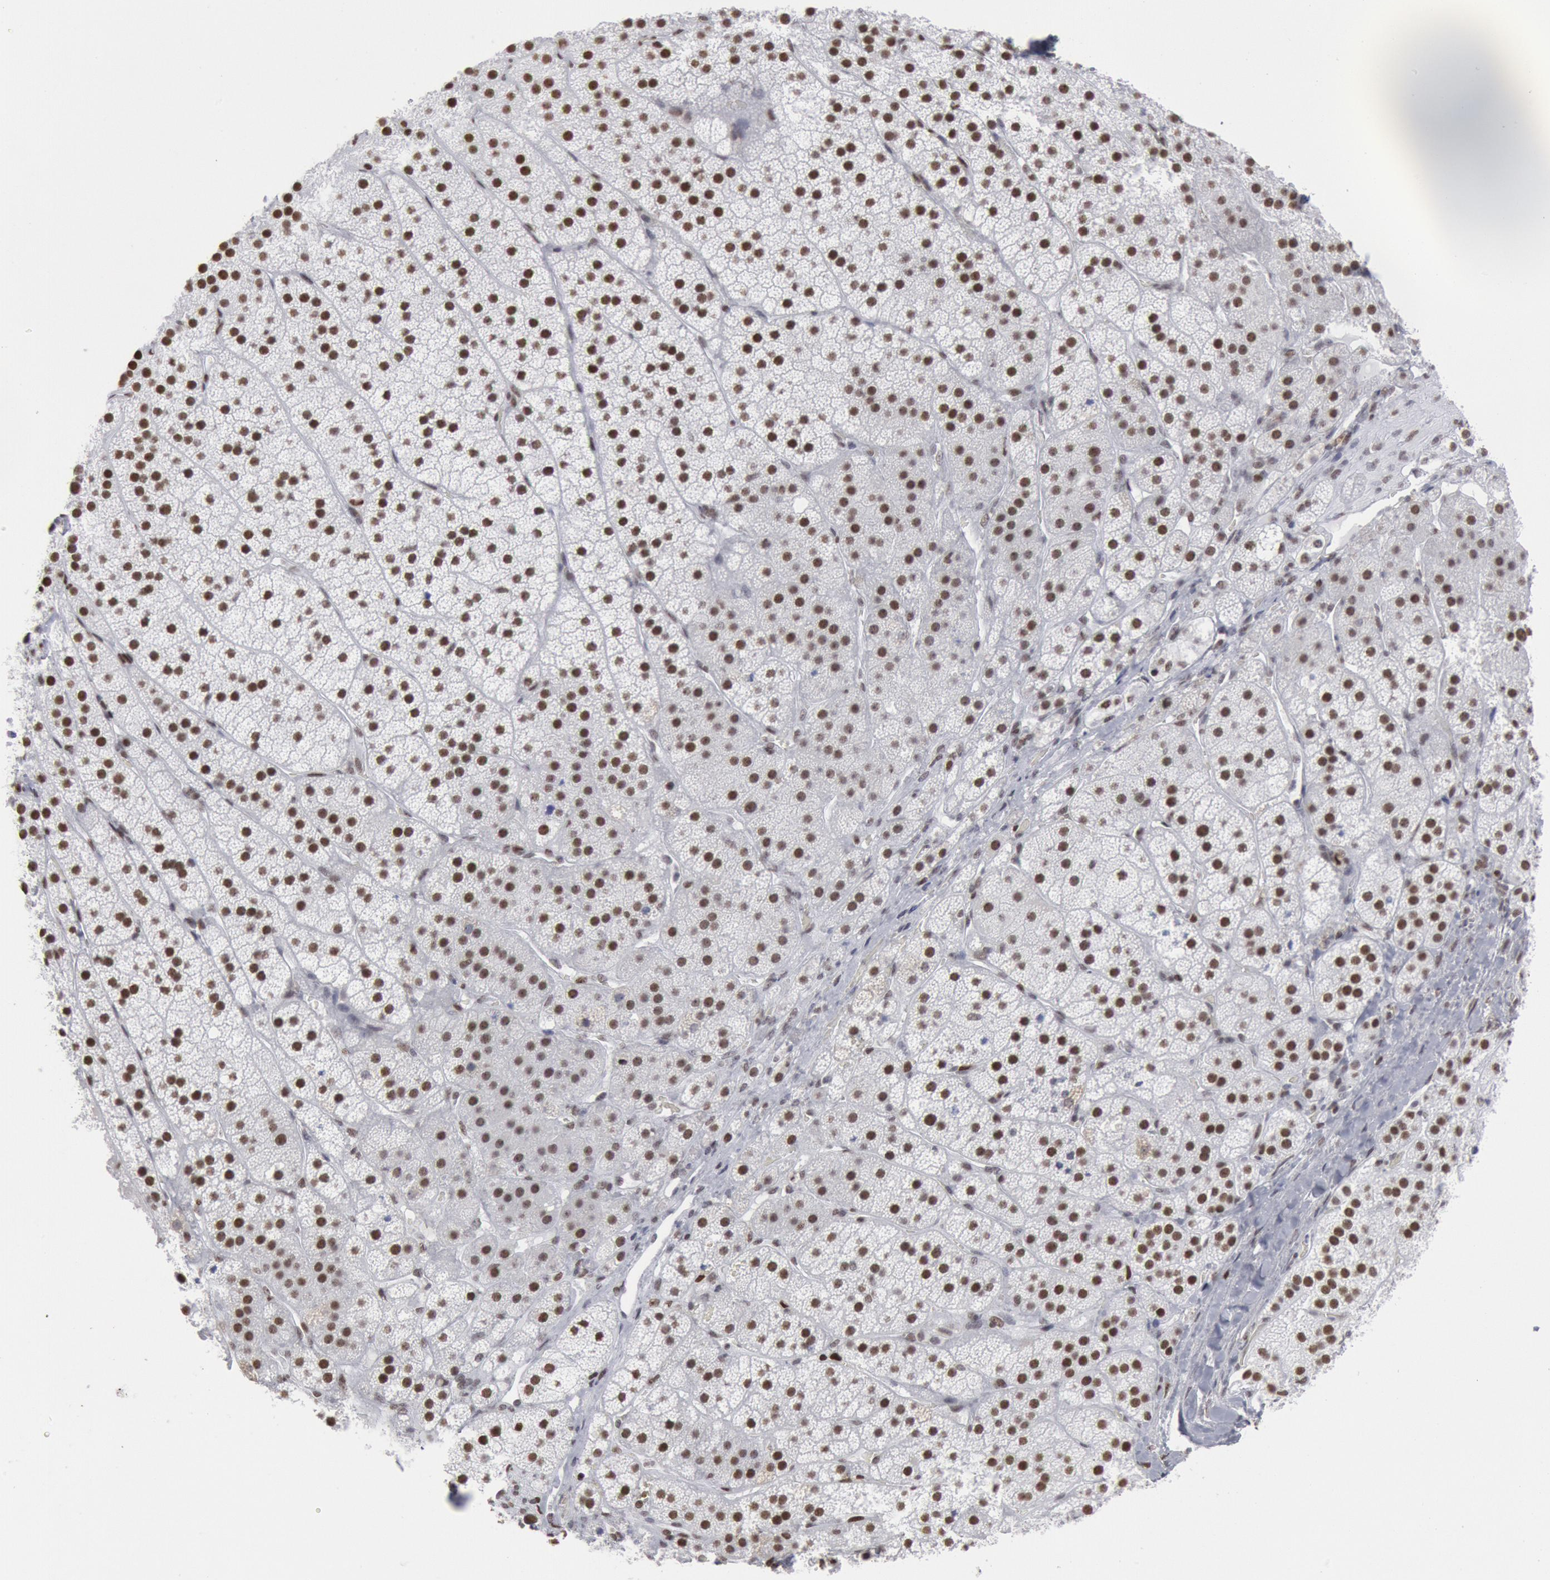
{"staining": {"intensity": "moderate", "quantity": ">75%", "location": "nuclear"}, "tissue": "adrenal gland", "cell_type": "Glandular cells", "image_type": "normal", "snomed": [{"axis": "morphology", "description": "Normal tissue, NOS"}, {"axis": "topography", "description": "Adrenal gland"}], "caption": "Human adrenal gland stained for a protein (brown) exhibits moderate nuclear positive positivity in about >75% of glandular cells.", "gene": "SUB1", "patient": {"sex": "female", "age": 44}}